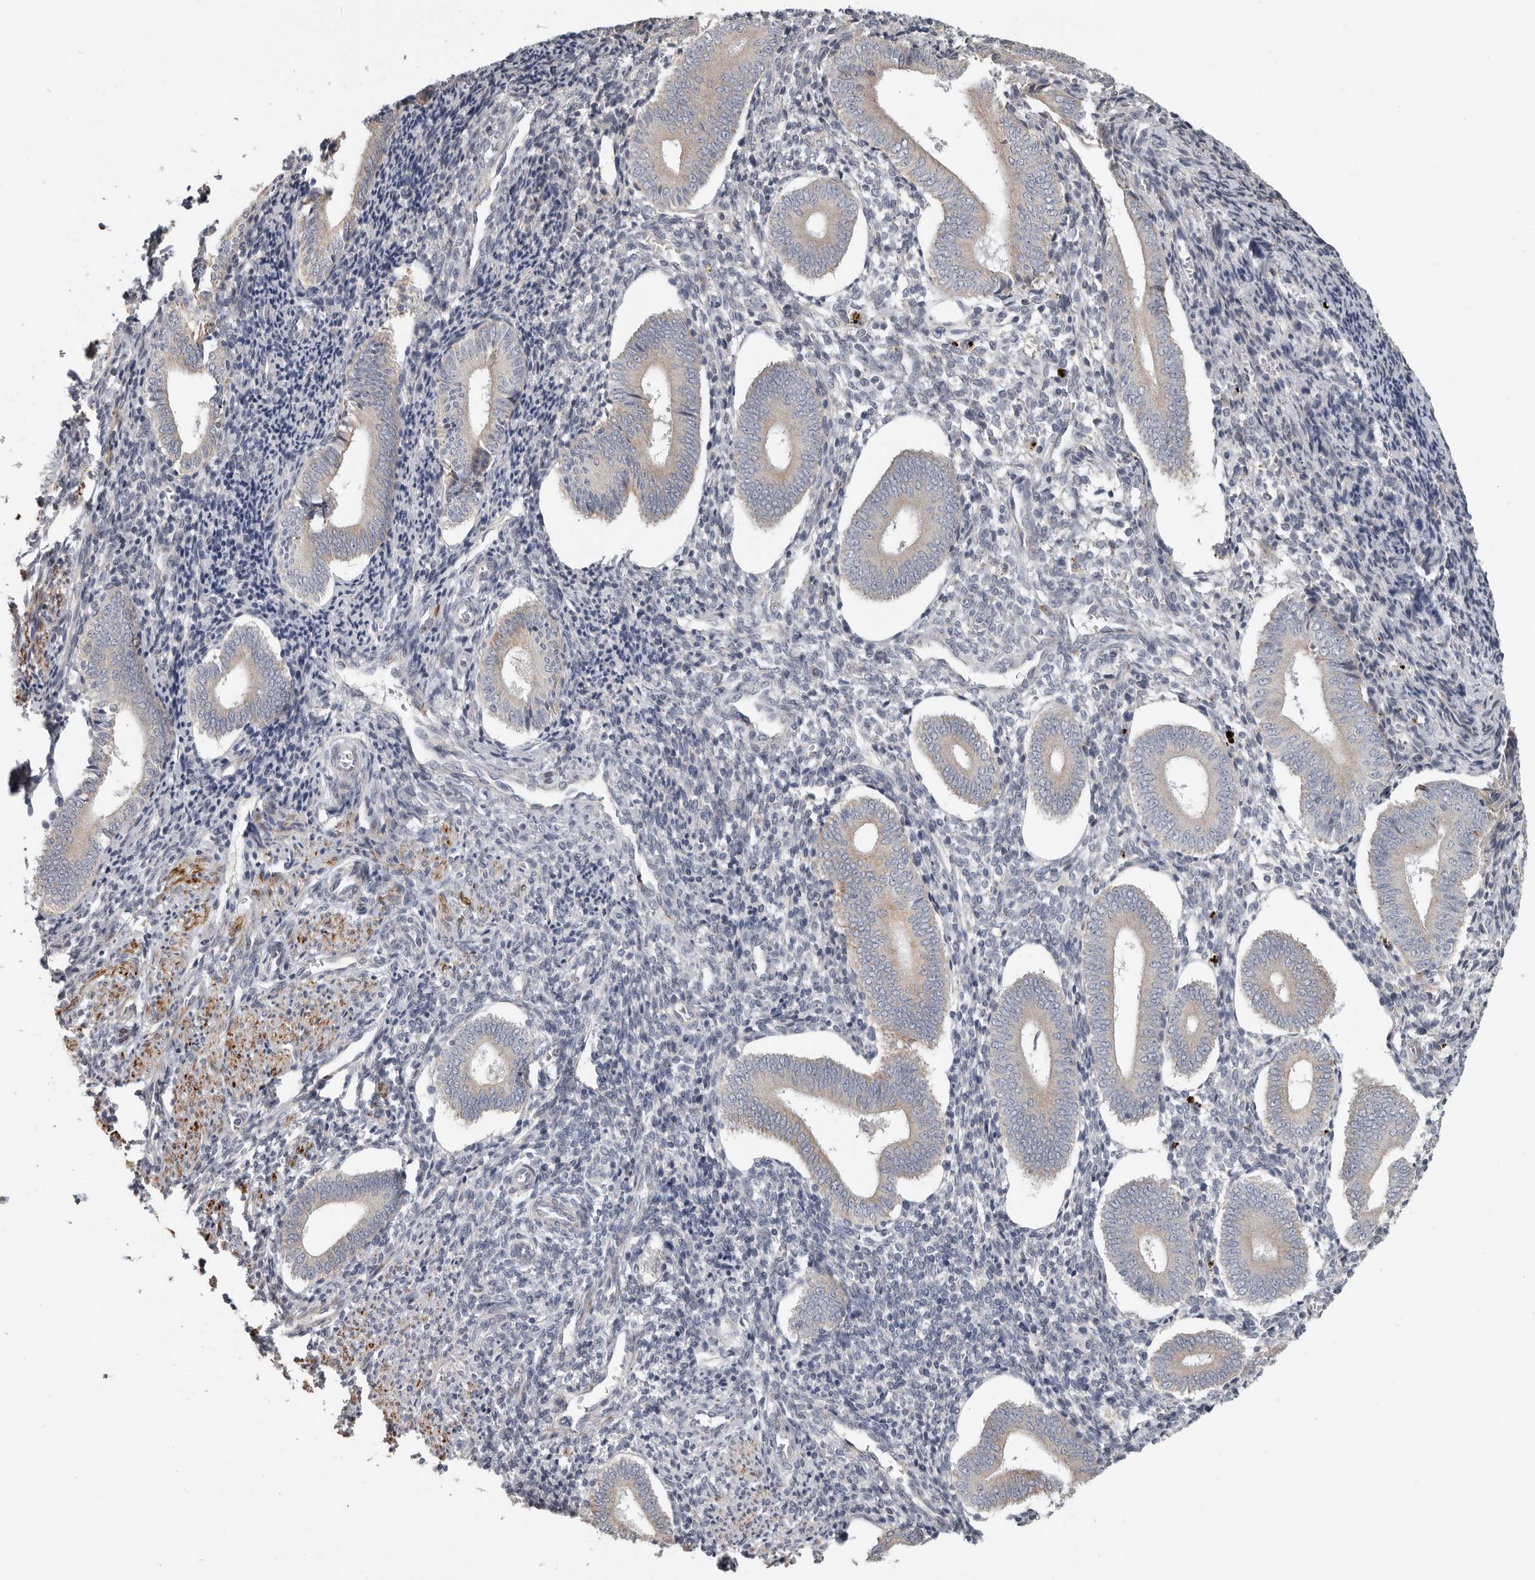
{"staining": {"intensity": "negative", "quantity": "none", "location": "none"}, "tissue": "endometrium", "cell_type": "Cells in endometrial stroma", "image_type": "normal", "snomed": [{"axis": "morphology", "description": "Normal tissue, NOS"}, {"axis": "topography", "description": "Uterus"}, {"axis": "topography", "description": "Endometrium"}], "caption": "Immunohistochemistry (IHC) photomicrograph of normal human endometrium stained for a protein (brown), which shows no staining in cells in endometrial stroma.", "gene": "UNK", "patient": {"sex": "female", "age": 33}}